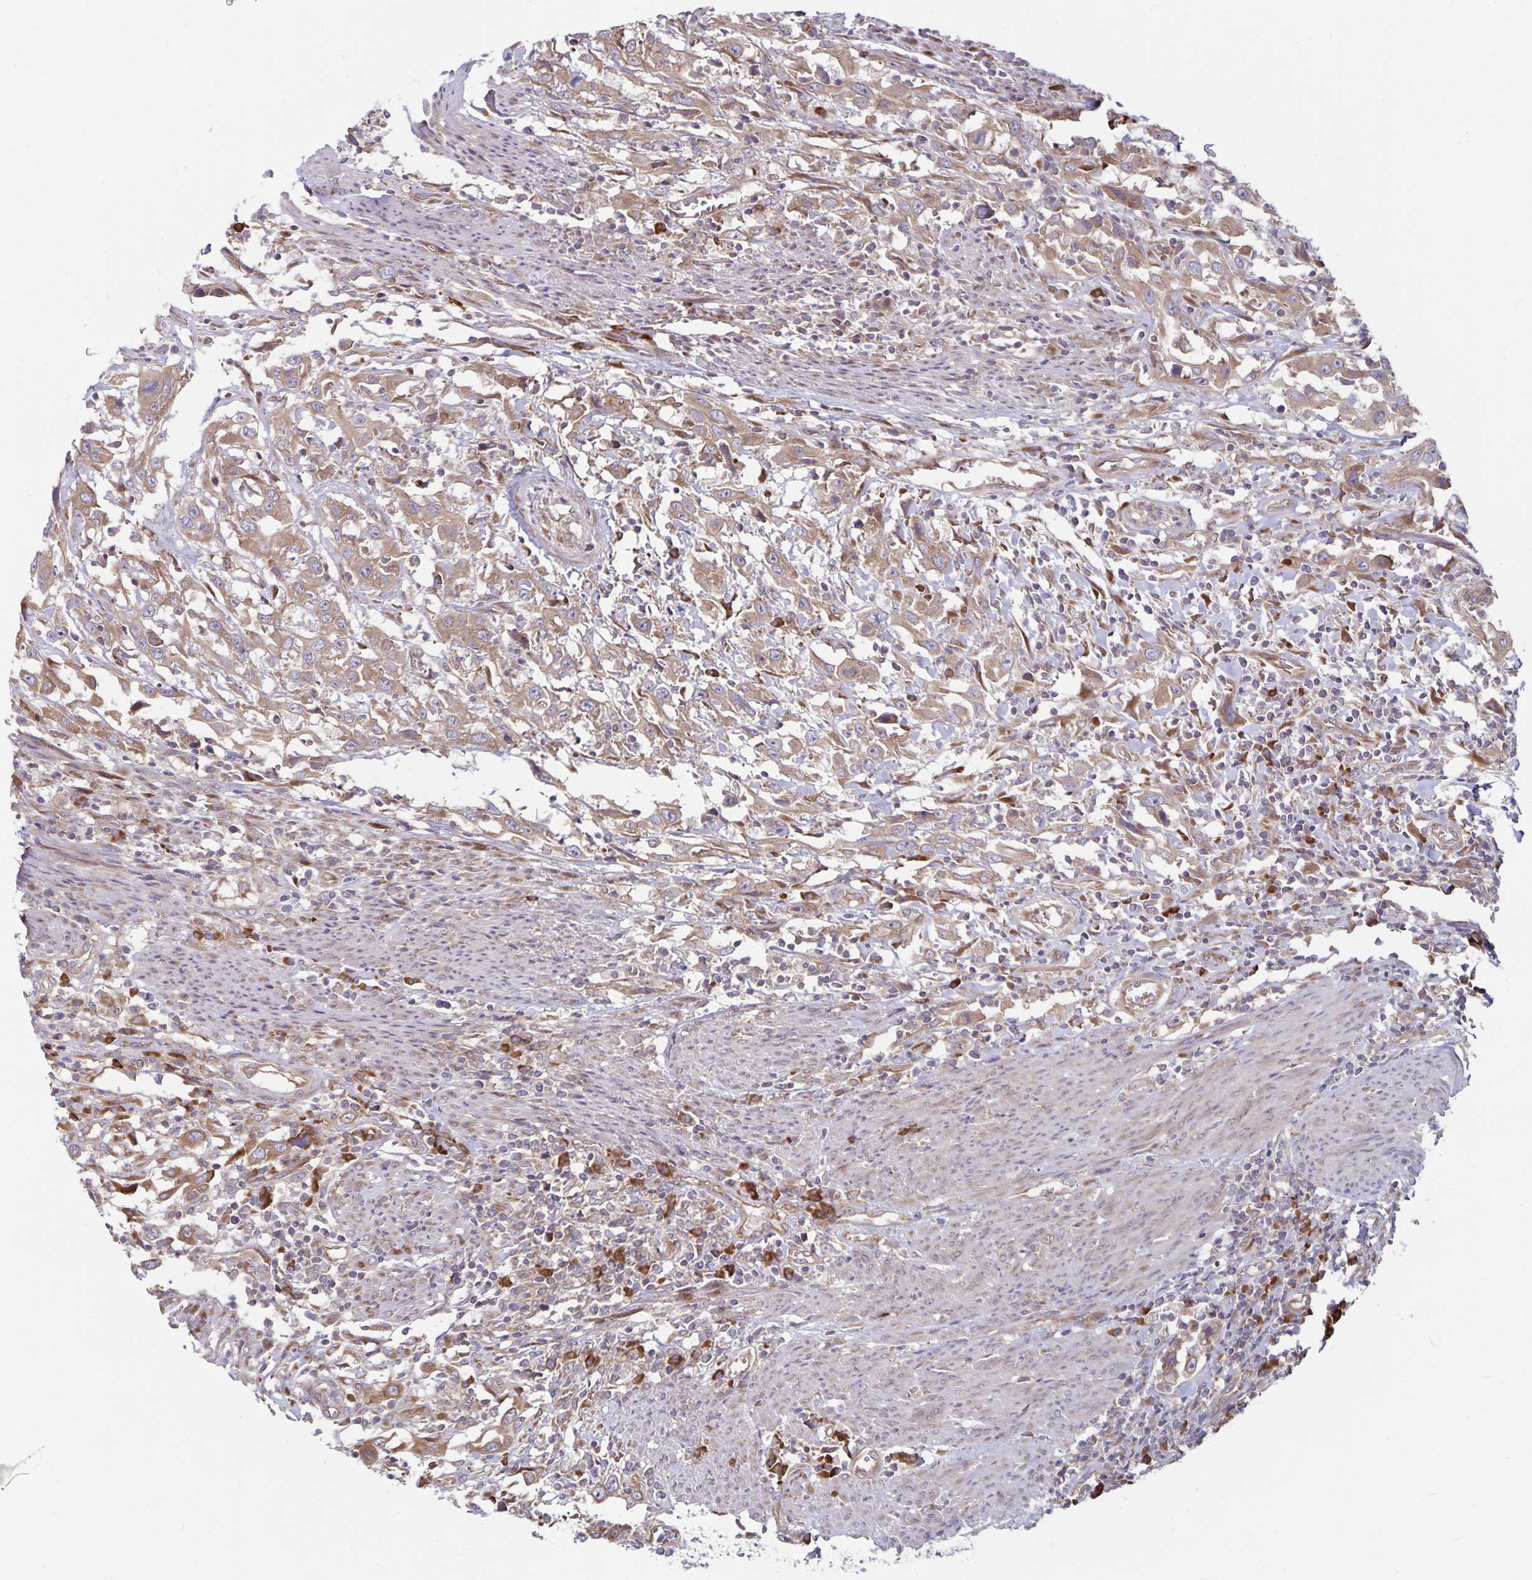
{"staining": {"intensity": "moderate", "quantity": ">75%", "location": "cytoplasmic/membranous"}, "tissue": "urothelial cancer", "cell_type": "Tumor cells", "image_type": "cancer", "snomed": [{"axis": "morphology", "description": "Urothelial carcinoma, High grade"}, {"axis": "topography", "description": "Urinary bladder"}], "caption": "Moderate cytoplasmic/membranous protein positivity is identified in about >75% of tumor cells in high-grade urothelial carcinoma.", "gene": "SEC62", "patient": {"sex": "male", "age": 61}}